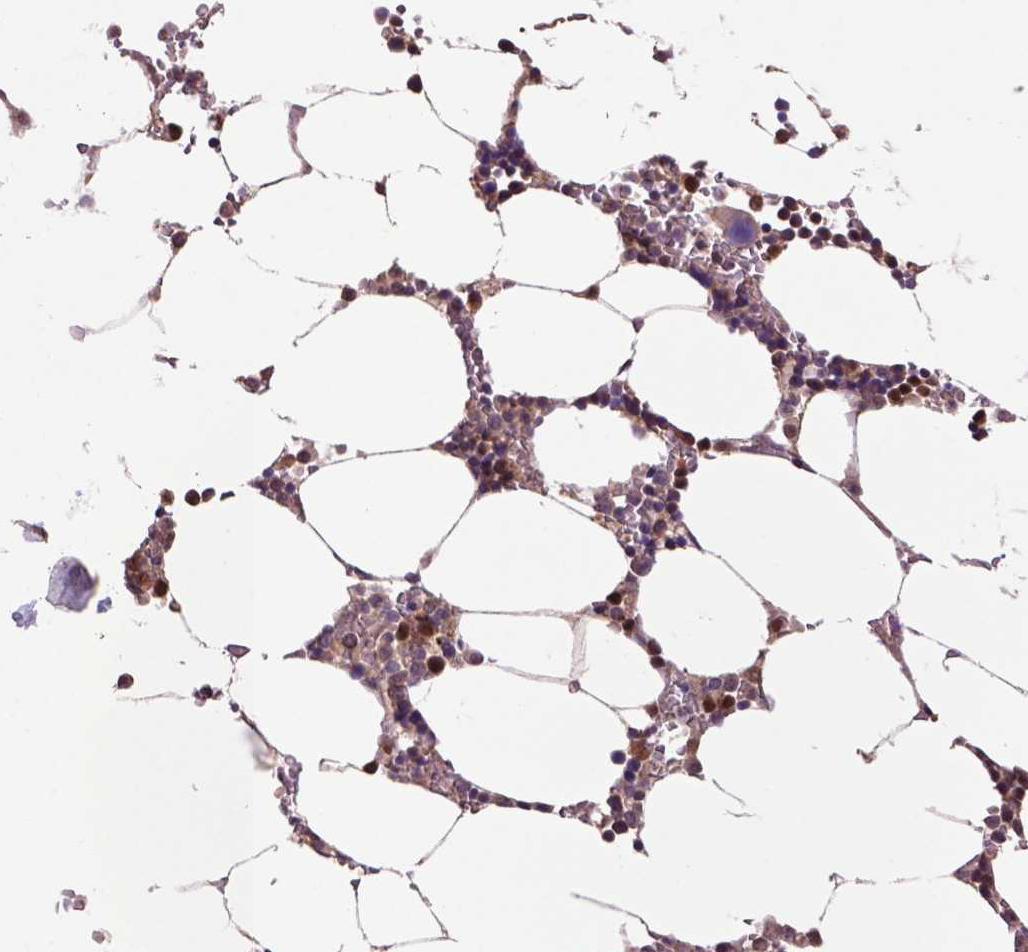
{"staining": {"intensity": "strong", "quantity": "<25%", "location": "cytoplasmic/membranous"}, "tissue": "bone marrow", "cell_type": "Hematopoietic cells", "image_type": "normal", "snomed": [{"axis": "morphology", "description": "Normal tissue, NOS"}, {"axis": "topography", "description": "Bone marrow"}], "caption": "Immunohistochemical staining of benign bone marrow exhibits <25% levels of strong cytoplasmic/membranous protein expression in about <25% of hematopoietic cells.", "gene": "HSPBP1", "patient": {"sex": "female", "age": 52}}